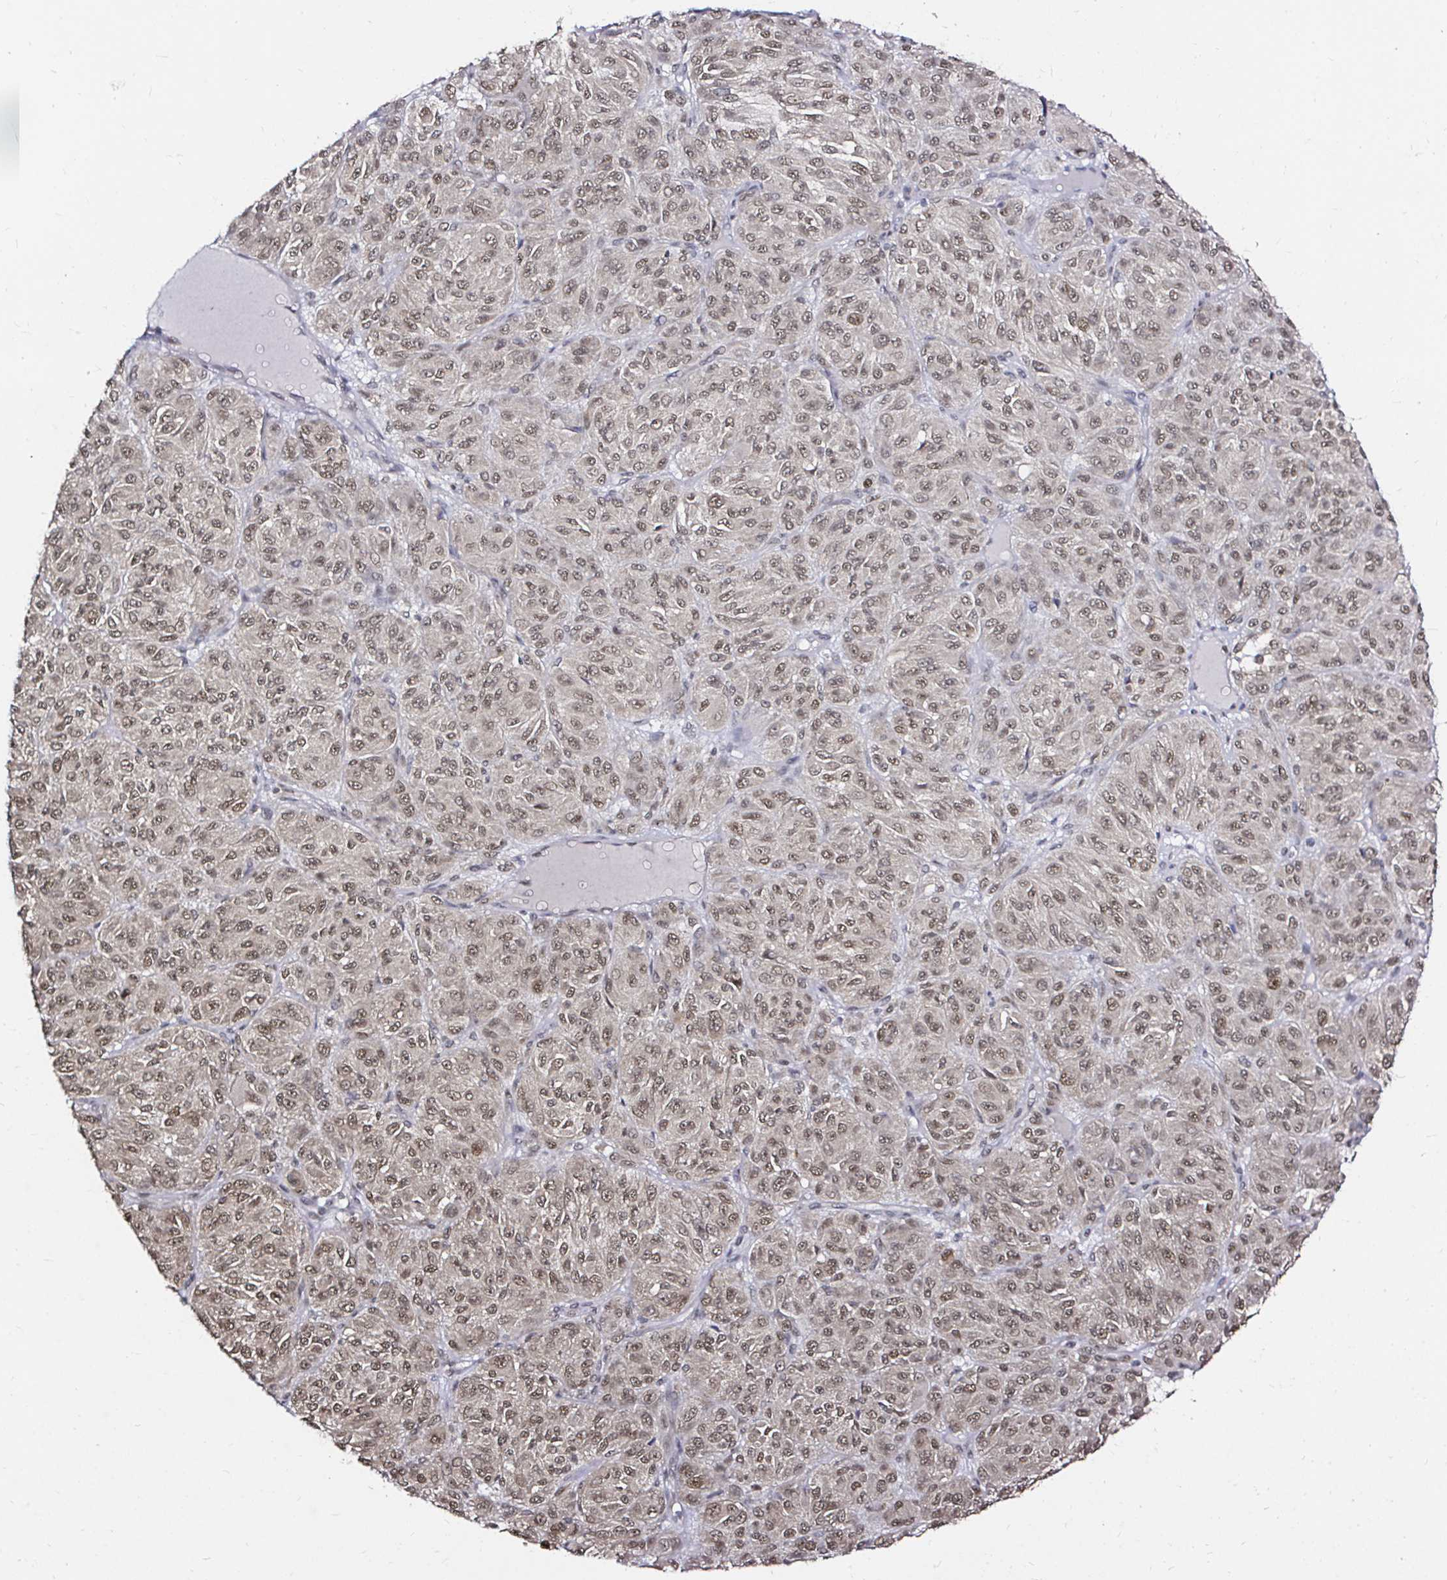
{"staining": {"intensity": "moderate", "quantity": ">75%", "location": "nuclear"}, "tissue": "melanoma", "cell_type": "Tumor cells", "image_type": "cancer", "snomed": [{"axis": "morphology", "description": "Malignant melanoma, Metastatic site"}, {"axis": "topography", "description": "Brain"}], "caption": "IHC staining of malignant melanoma (metastatic site), which displays medium levels of moderate nuclear staining in about >75% of tumor cells indicating moderate nuclear protein staining. The staining was performed using DAB (3,3'-diaminobenzidine) (brown) for protein detection and nuclei were counterstained in hematoxylin (blue).", "gene": "SNRPC", "patient": {"sex": "female", "age": 56}}